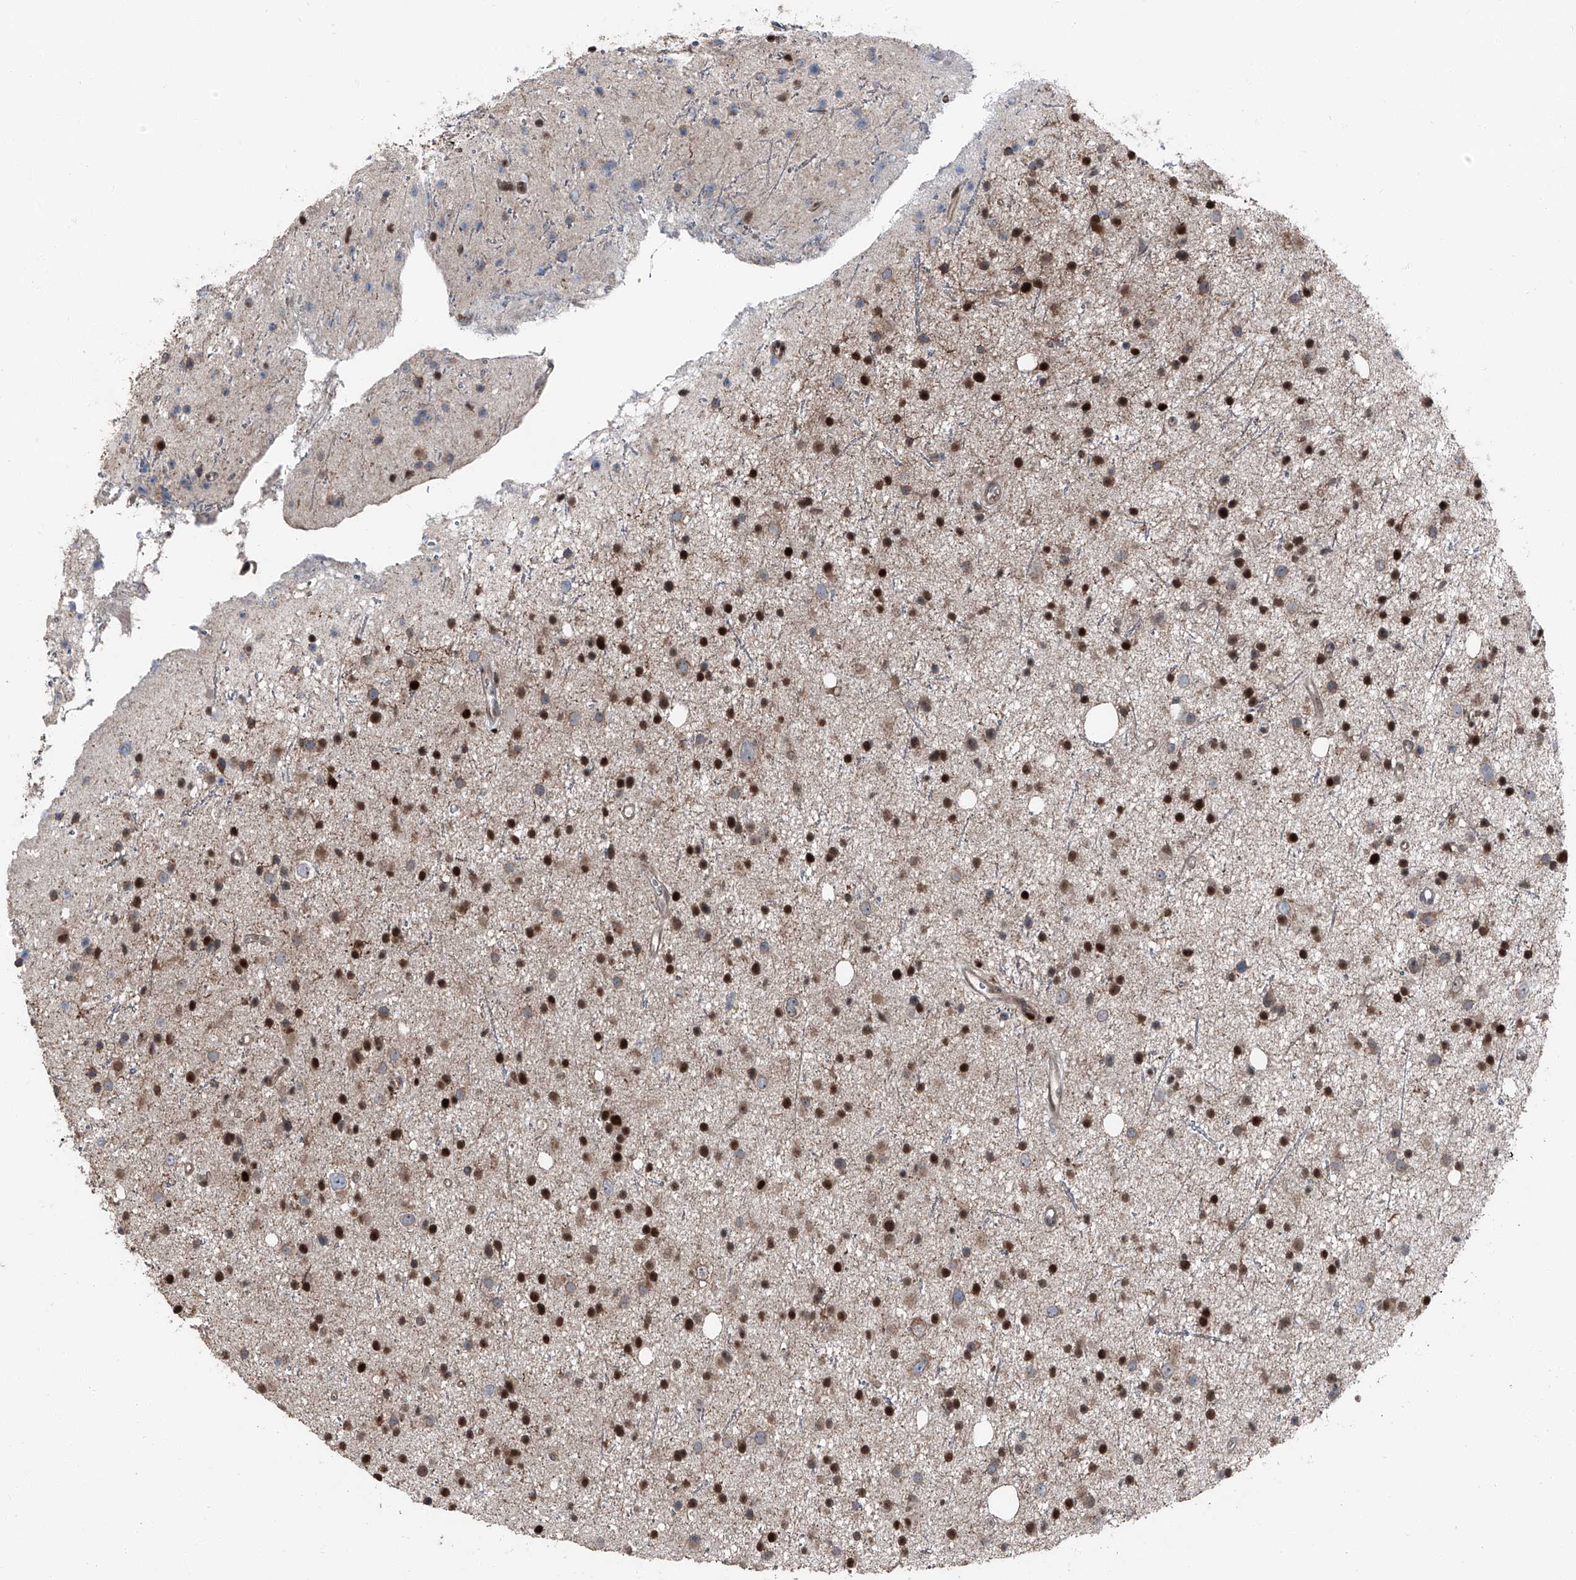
{"staining": {"intensity": "strong", "quantity": "25%-75%", "location": "nuclear"}, "tissue": "glioma", "cell_type": "Tumor cells", "image_type": "cancer", "snomed": [{"axis": "morphology", "description": "Glioma, malignant, Low grade"}, {"axis": "topography", "description": "Cerebral cortex"}], "caption": "The immunohistochemical stain shows strong nuclear positivity in tumor cells of low-grade glioma (malignant) tissue.", "gene": "FKBP5", "patient": {"sex": "female", "age": 39}}